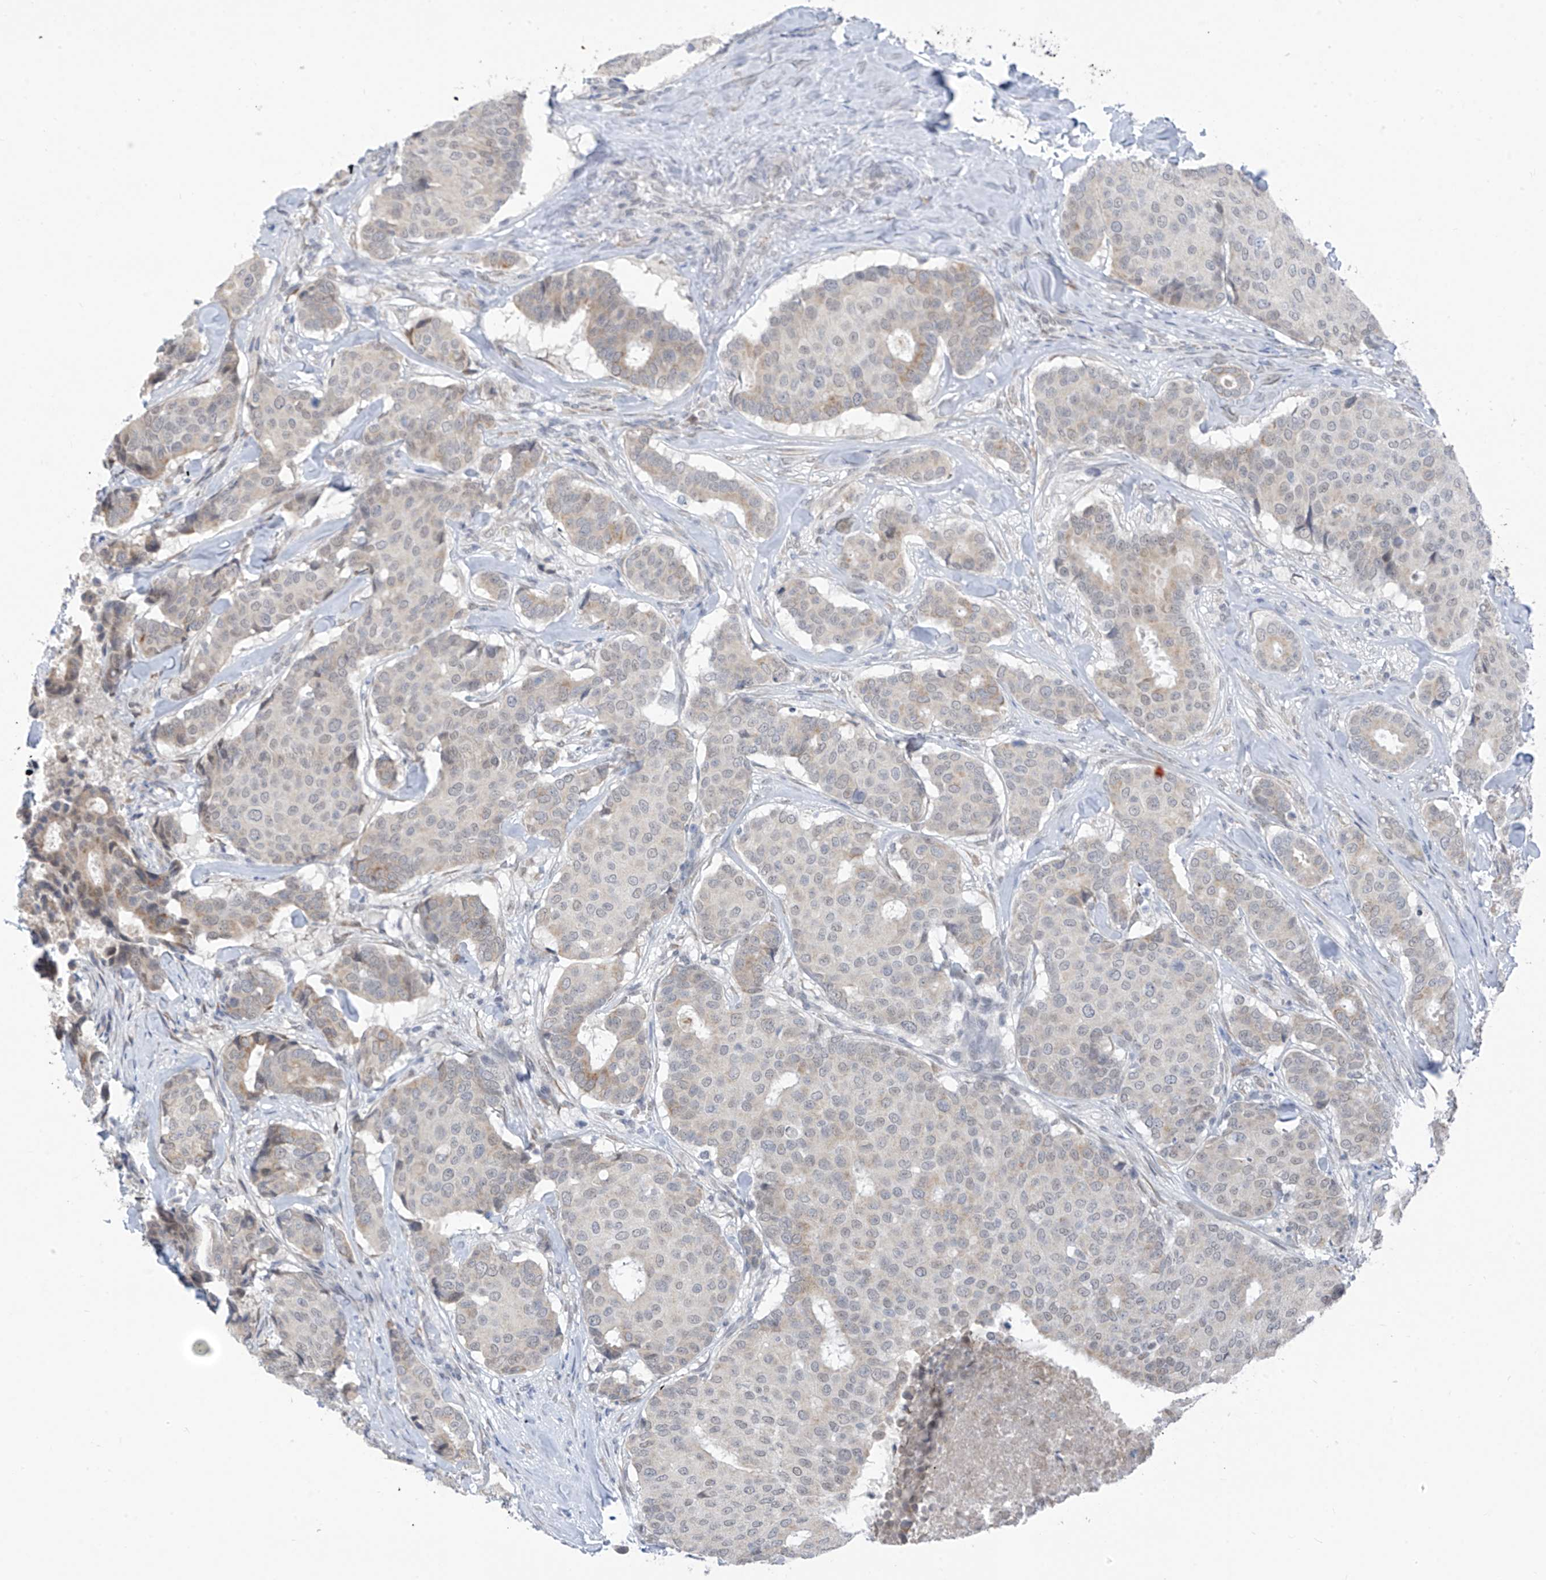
{"staining": {"intensity": "weak", "quantity": "<25%", "location": "cytoplasmic/membranous"}, "tissue": "breast cancer", "cell_type": "Tumor cells", "image_type": "cancer", "snomed": [{"axis": "morphology", "description": "Duct carcinoma"}, {"axis": "topography", "description": "Breast"}], "caption": "Invasive ductal carcinoma (breast) stained for a protein using immunohistochemistry (IHC) exhibits no positivity tumor cells.", "gene": "CYP4V2", "patient": {"sex": "female", "age": 75}}